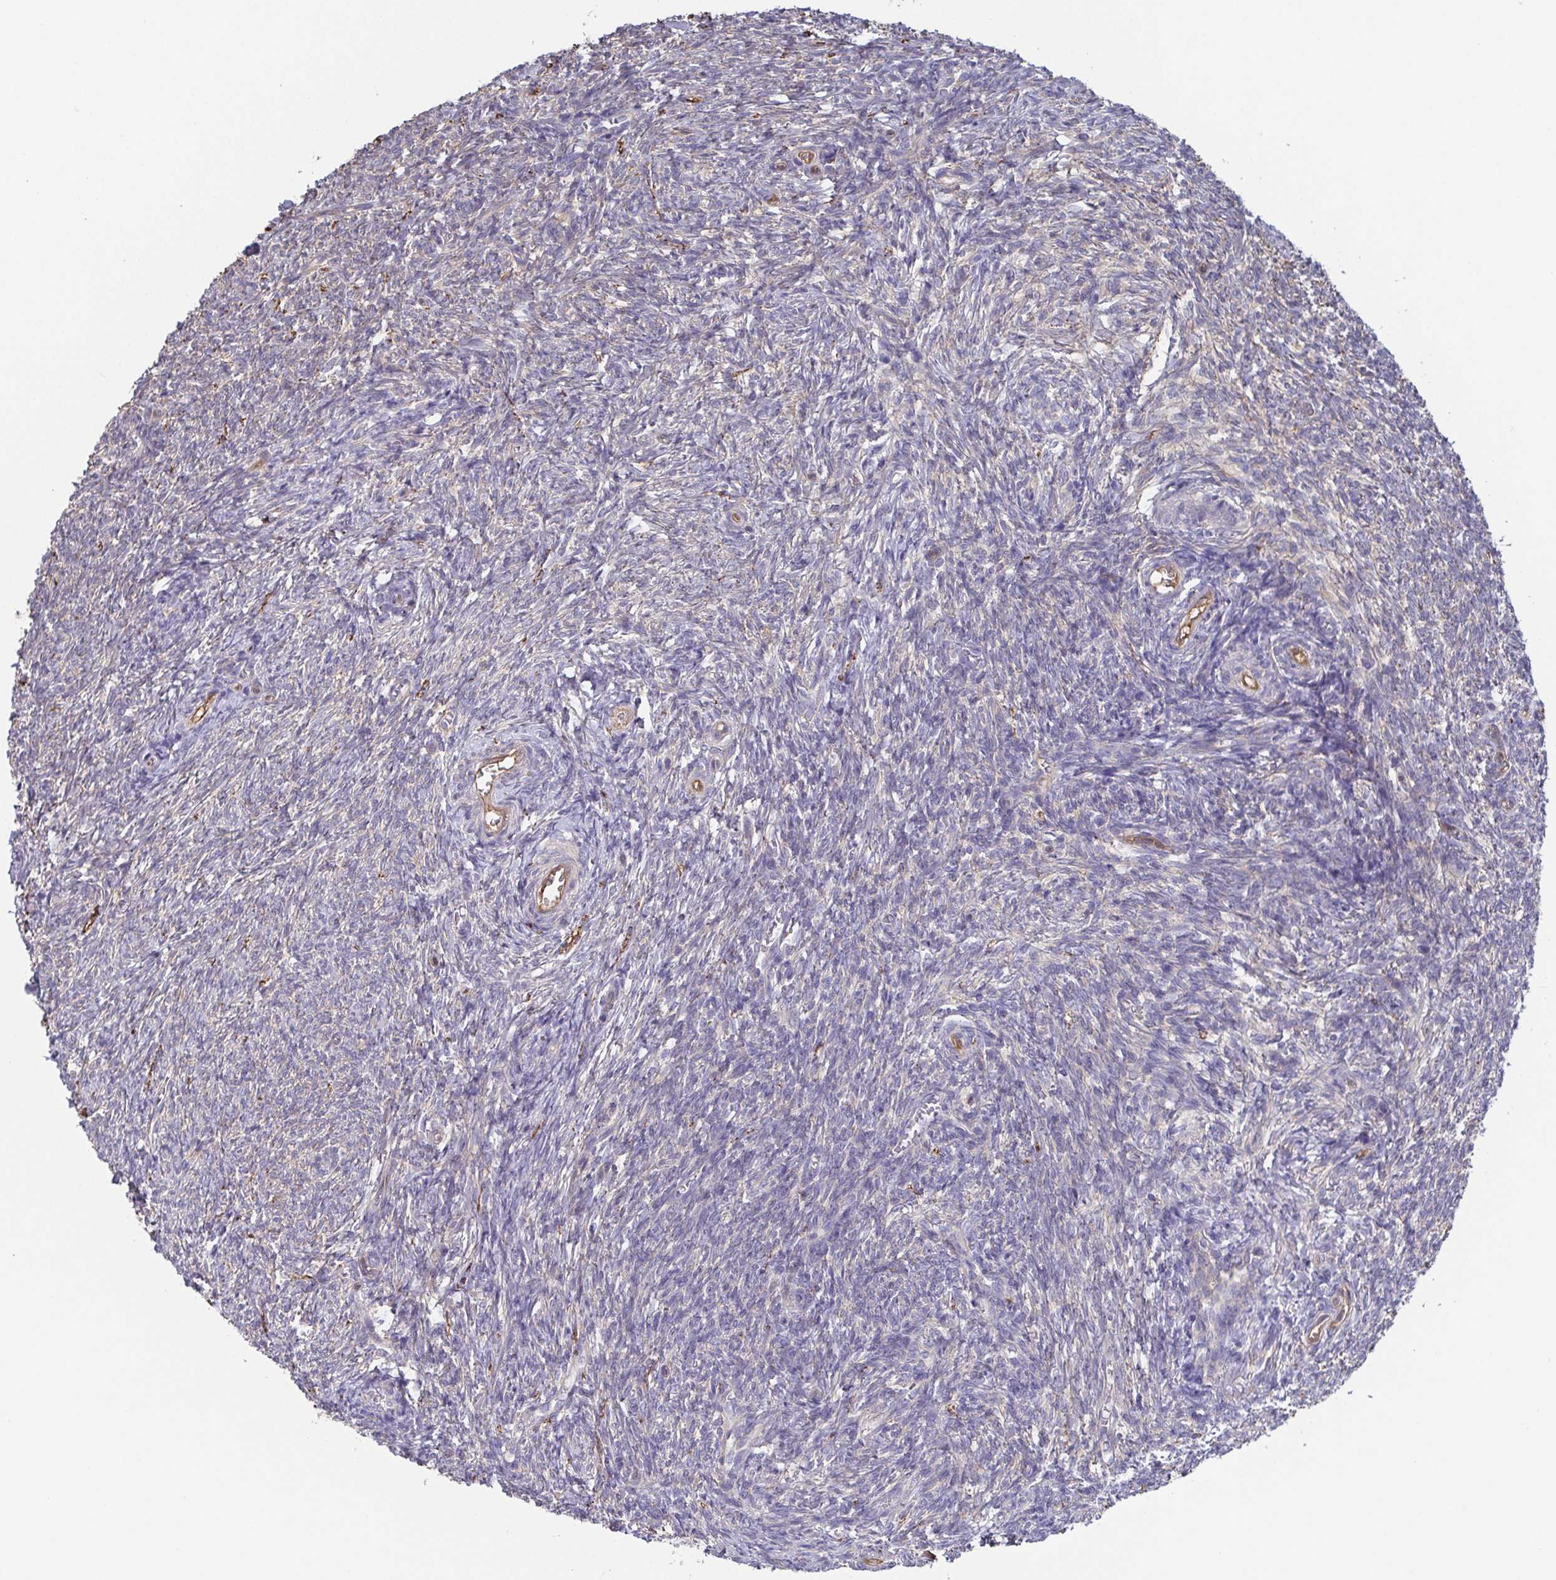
{"staining": {"intensity": "negative", "quantity": "none", "location": "none"}, "tissue": "ovary", "cell_type": "Ovarian stroma cells", "image_type": "normal", "snomed": [{"axis": "morphology", "description": "Normal tissue, NOS"}, {"axis": "topography", "description": "Ovary"}], "caption": "Histopathology image shows no significant protein positivity in ovarian stroma cells of benign ovary. Brightfield microscopy of immunohistochemistry stained with DAB (brown) and hematoxylin (blue), captured at high magnification.", "gene": "EIF3D", "patient": {"sex": "female", "age": 39}}